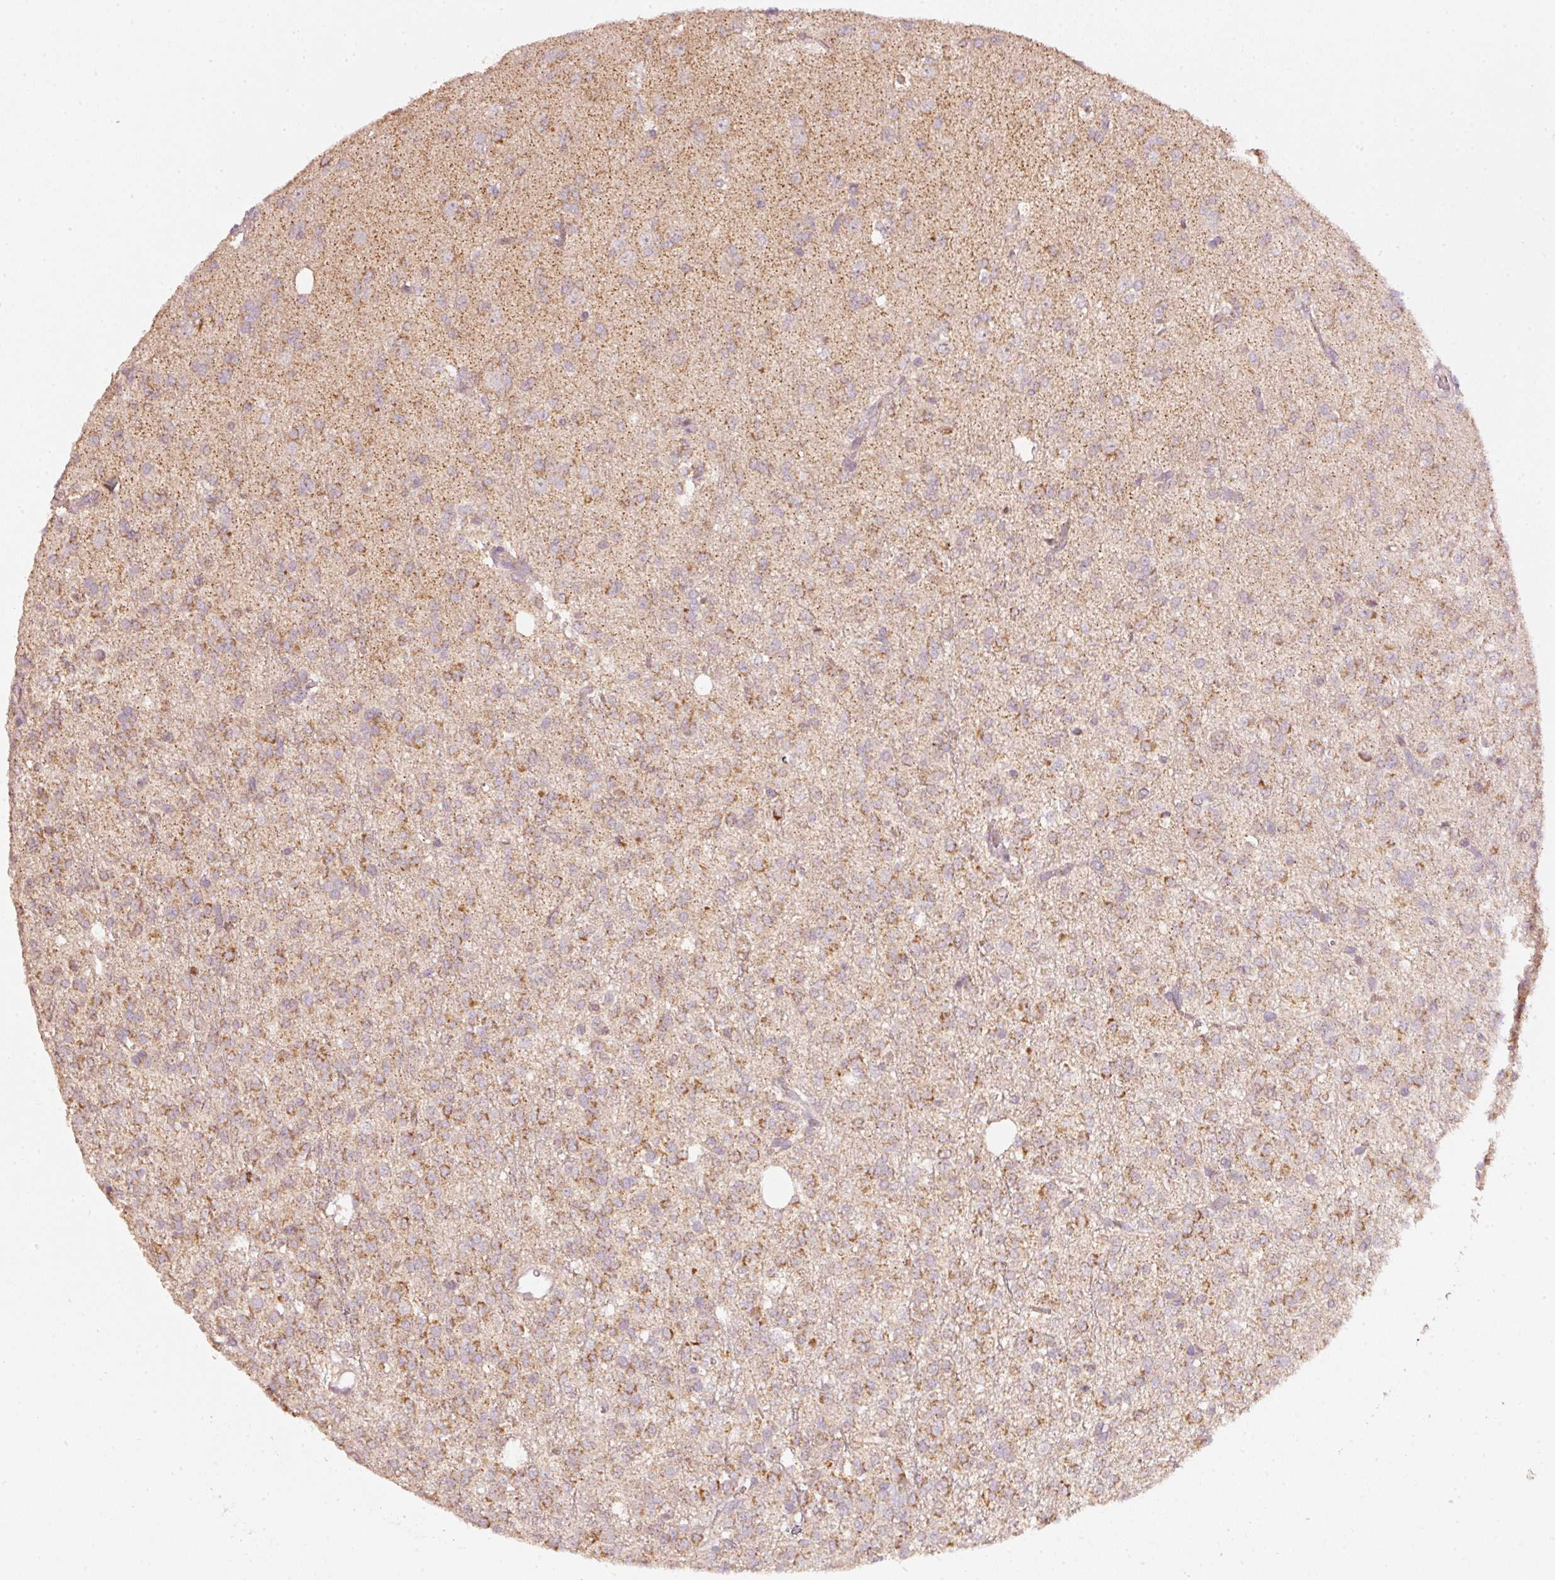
{"staining": {"intensity": "moderate", "quantity": "25%-75%", "location": "cytoplasmic/membranous"}, "tissue": "glioma", "cell_type": "Tumor cells", "image_type": "cancer", "snomed": [{"axis": "morphology", "description": "Glioma, malignant, Low grade"}, {"axis": "topography", "description": "Brain"}], "caption": "Protein staining demonstrates moderate cytoplasmic/membranous expression in approximately 25%-75% of tumor cells in glioma.", "gene": "TOB2", "patient": {"sex": "female", "age": 33}}